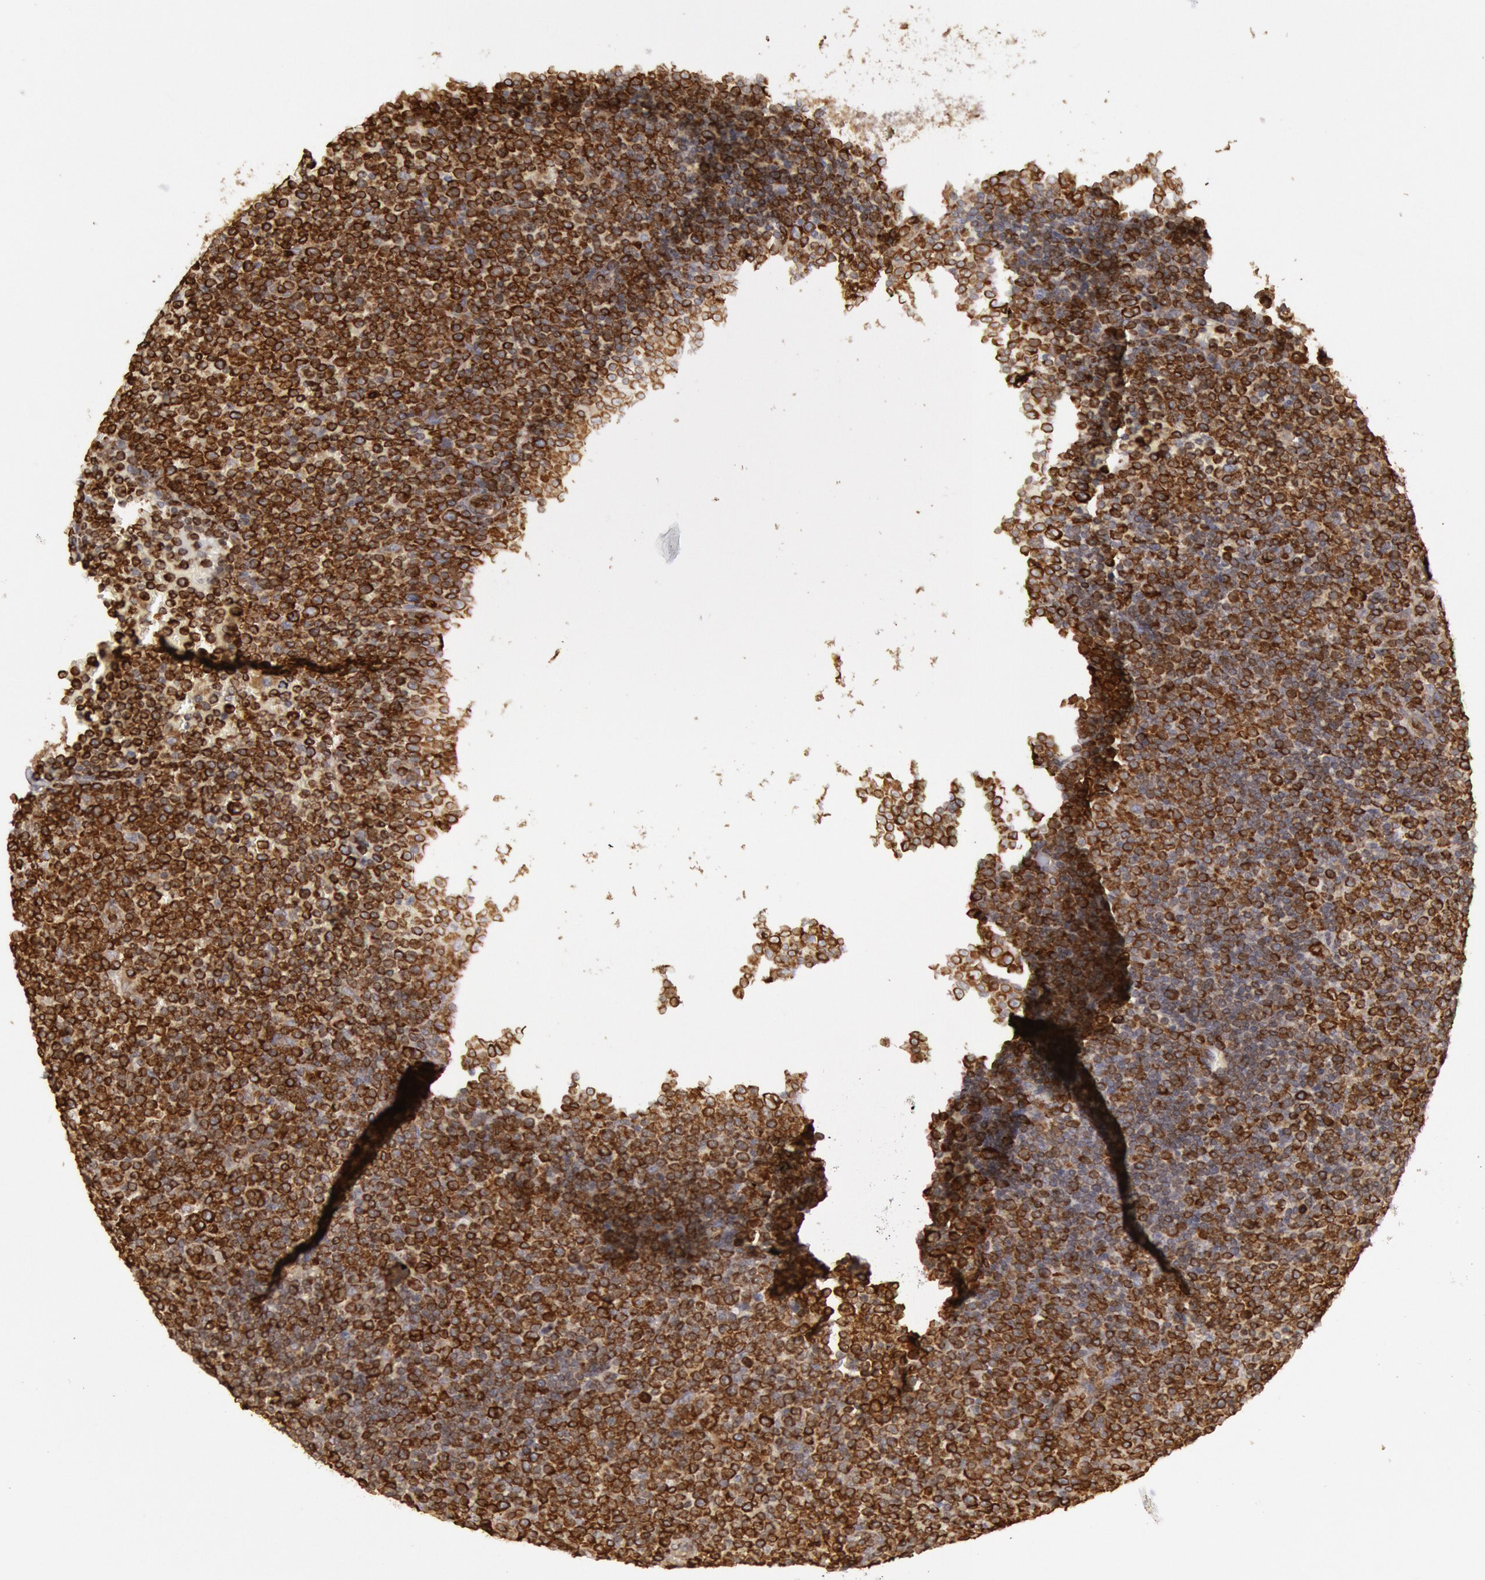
{"staining": {"intensity": "strong", "quantity": ">75%", "location": "cytoplasmic/membranous"}, "tissue": "lymphoma", "cell_type": "Tumor cells", "image_type": "cancer", "snomed": [{"axis": "morphology", "description": "Malignant lymphoma, non-Hodgkin's type, Low grade"}, {"axis": "topography", "description": "Lymph node"}], "caption": "There is high levels of strong cytoplasmic/membranous staining in tumor cells of lymphoma, as demonstrated by immunohistochemical staining (brown color).", "gene": "TAP2", "patient": {"sex": "male", "age": 50}}